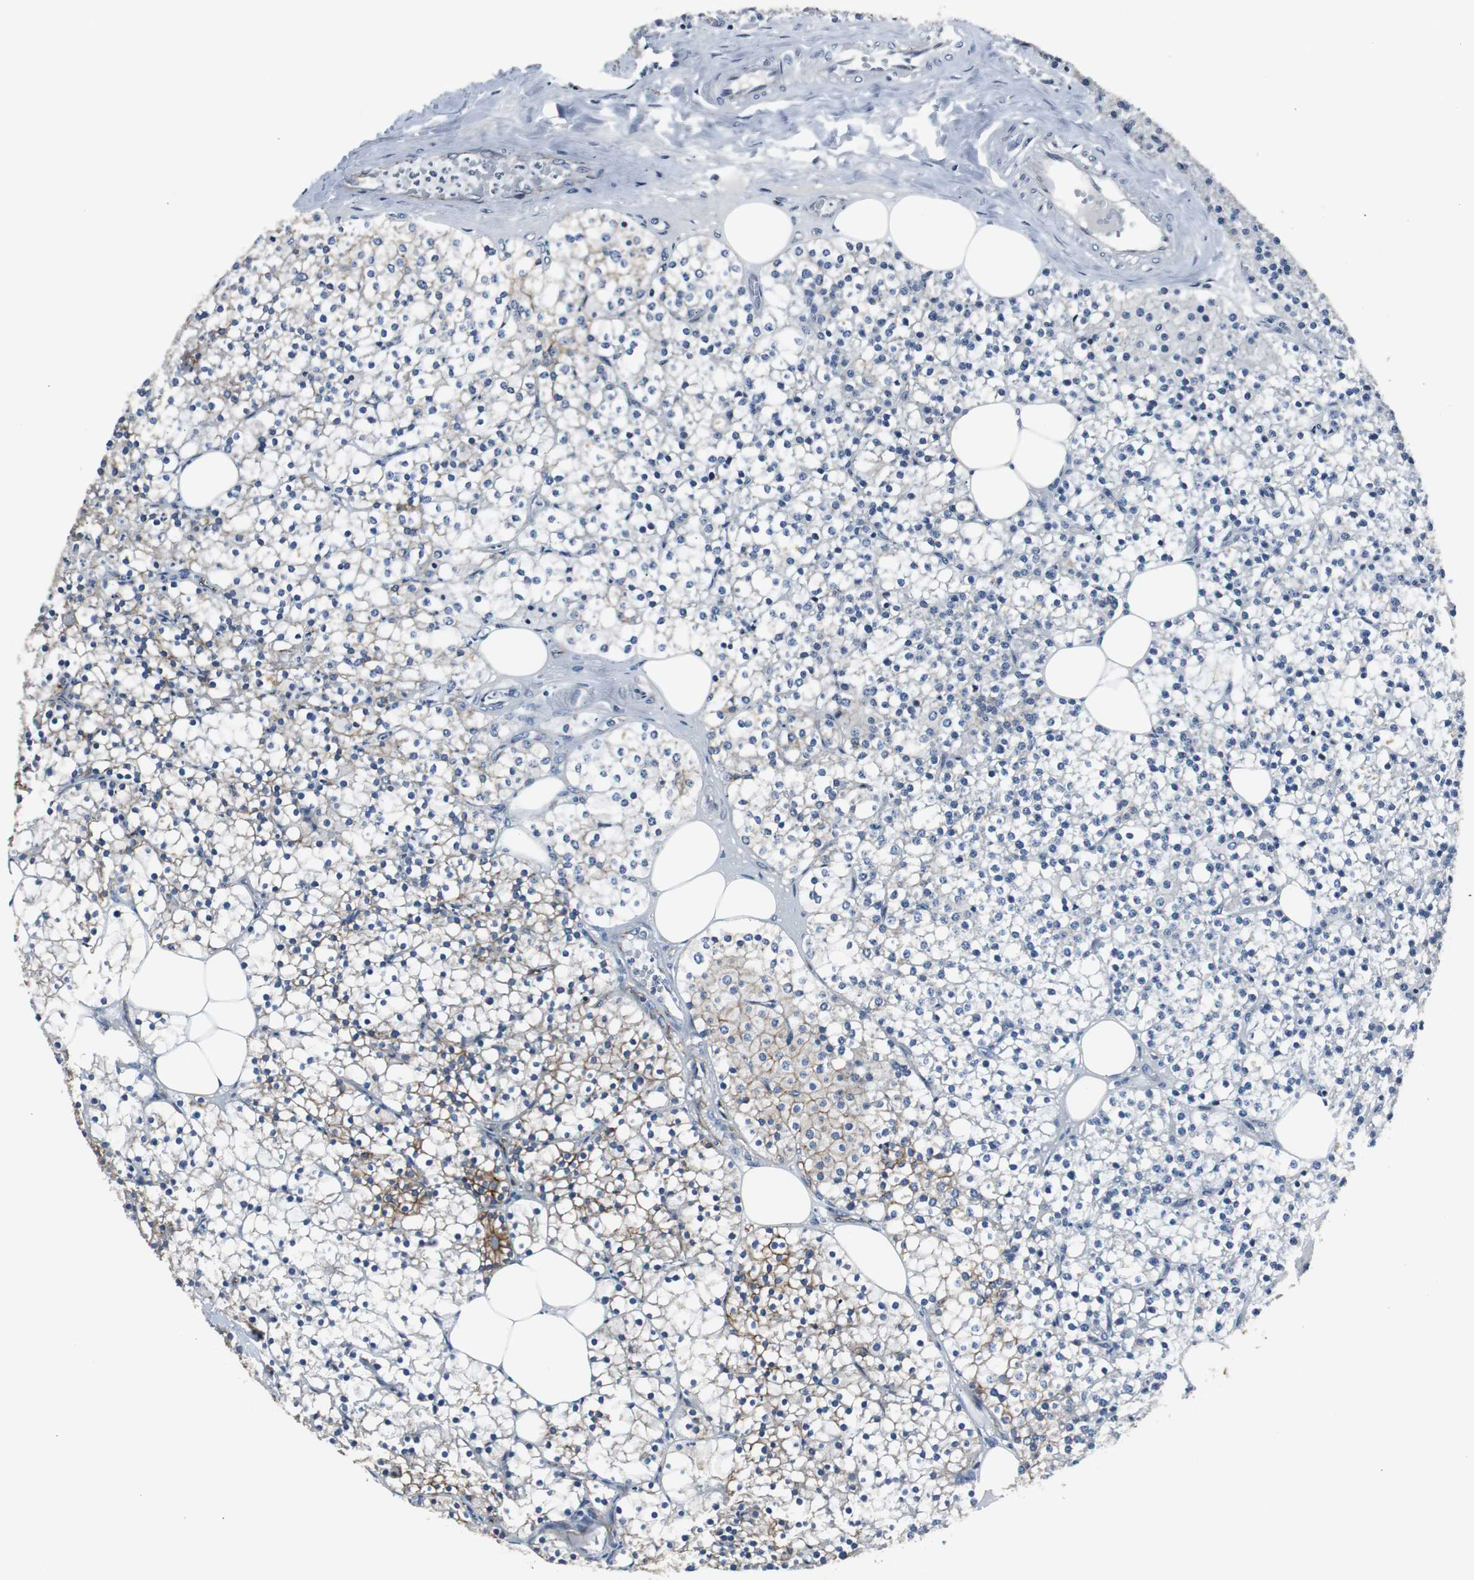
{"staining": {"intensity": "moderate", "quantity": "<25%", "location": "cytoplasmic/membranous"}, "tissue": "parathyroid gland", "cell_type": "Glandular cells", "image_type": "normal", "snomed": [{"axis": "morphology", "description": "Normal tissue, NOS"}, {"axis": "topography", "description": "Parathyroid gland"}], "caption": "Parathyroid gland stained with DAB (3,3'-diaminobenzidine) immunohistochemistry shows low levels of moderate cytoplasmic/membranous expression in about <25% of glandular cells.", "gene": "STXBP4", "patient": {"sex": "female", "age": 63}}